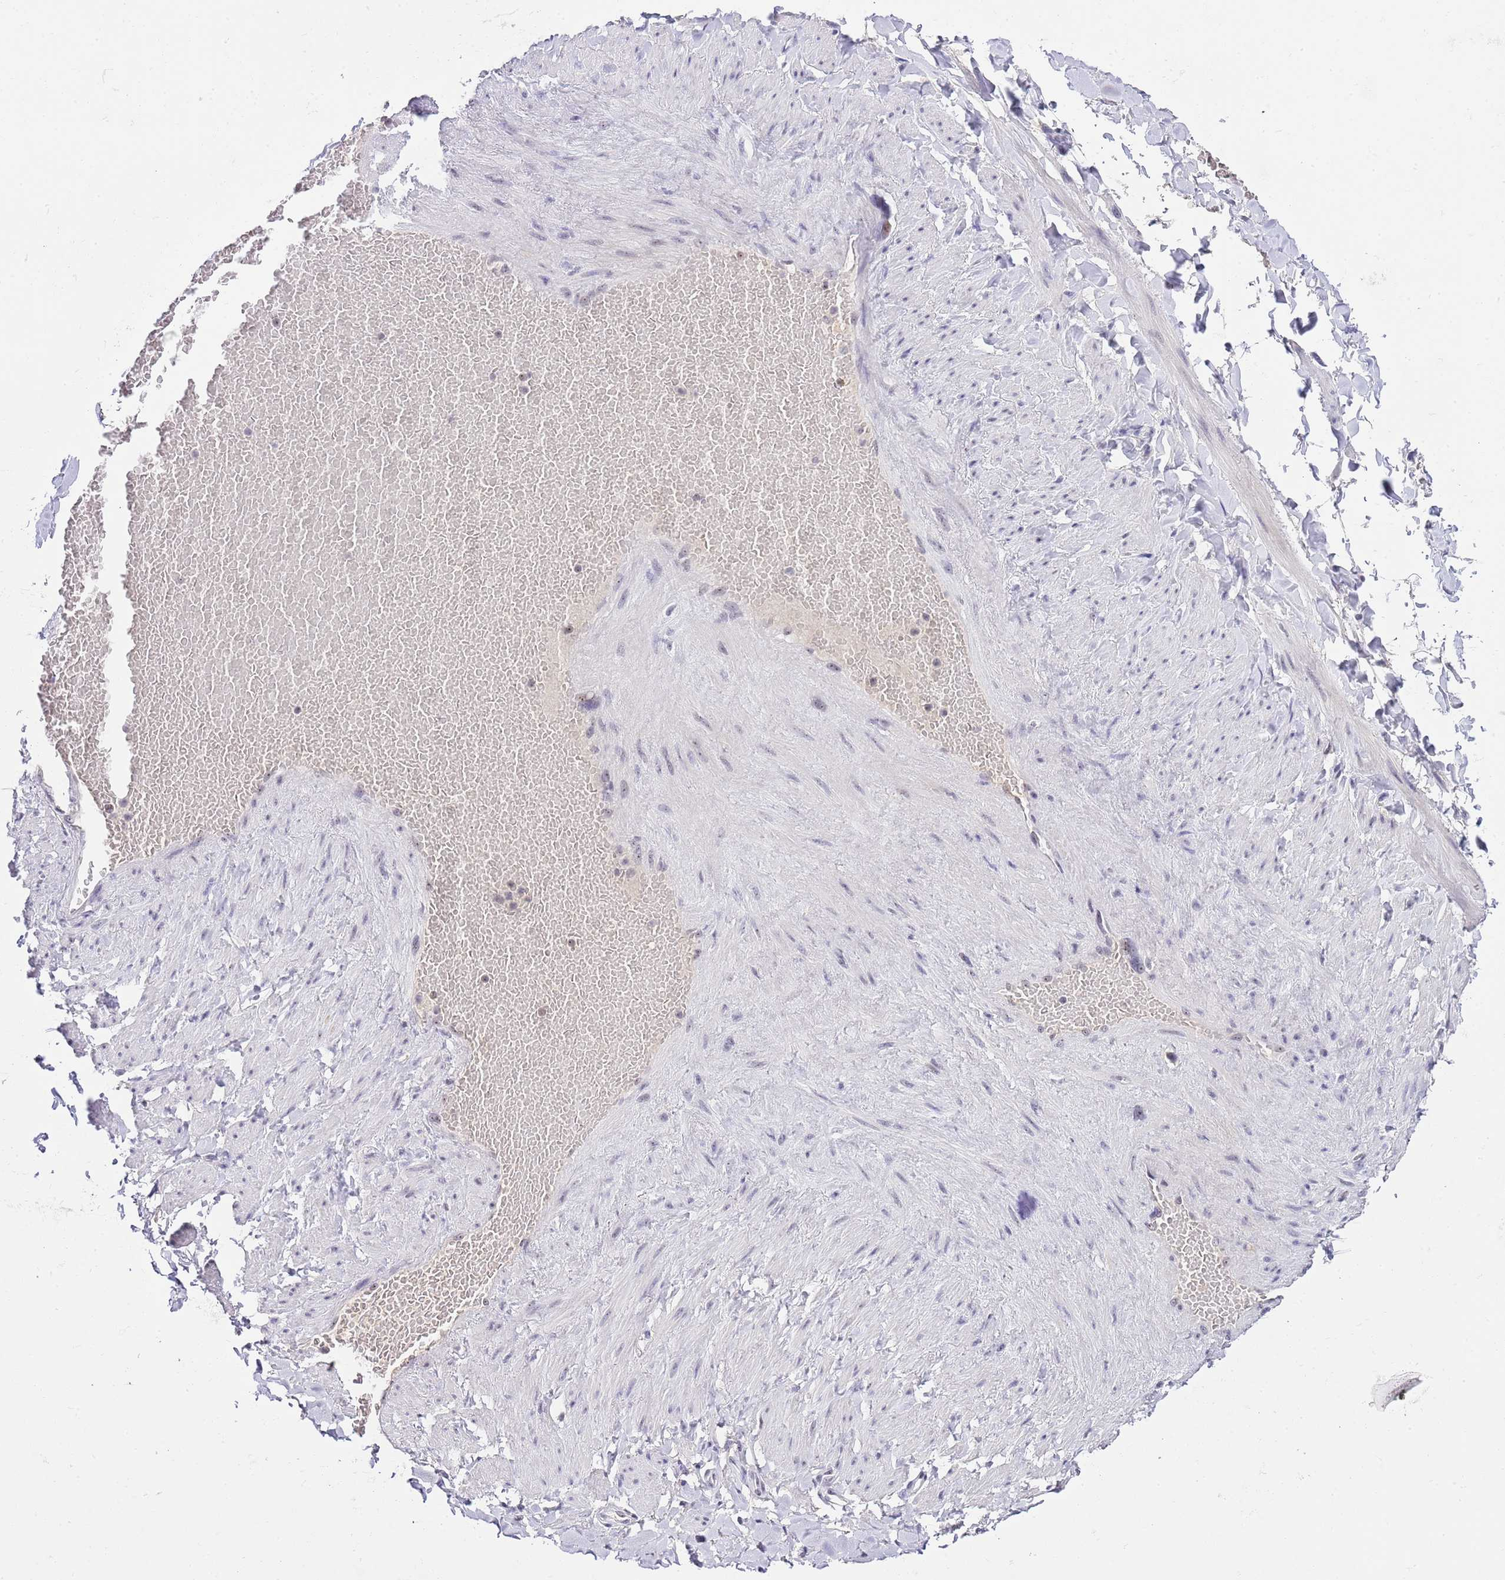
{"staining": {"intensity": "negative", "quantity": "none", "location": "none"}, "tissue": "adipose tissue", "cell_type": "Adipocytes", "image_type": "normal", "snomed": [{"axis": "morphology", "description": "Normal tissue, NOS"}, {"axis": "topography", "description": "Soft tissue"}, {"axis": "topography", "description": "Vascular tissue"}], "caption": "Immunohistochemistry (IHC) of unremarkable adipose tissue exhibits no positivity in adipocytes.", "gene": "NOP56", "patient": {"sex": "male", "age": 54}}